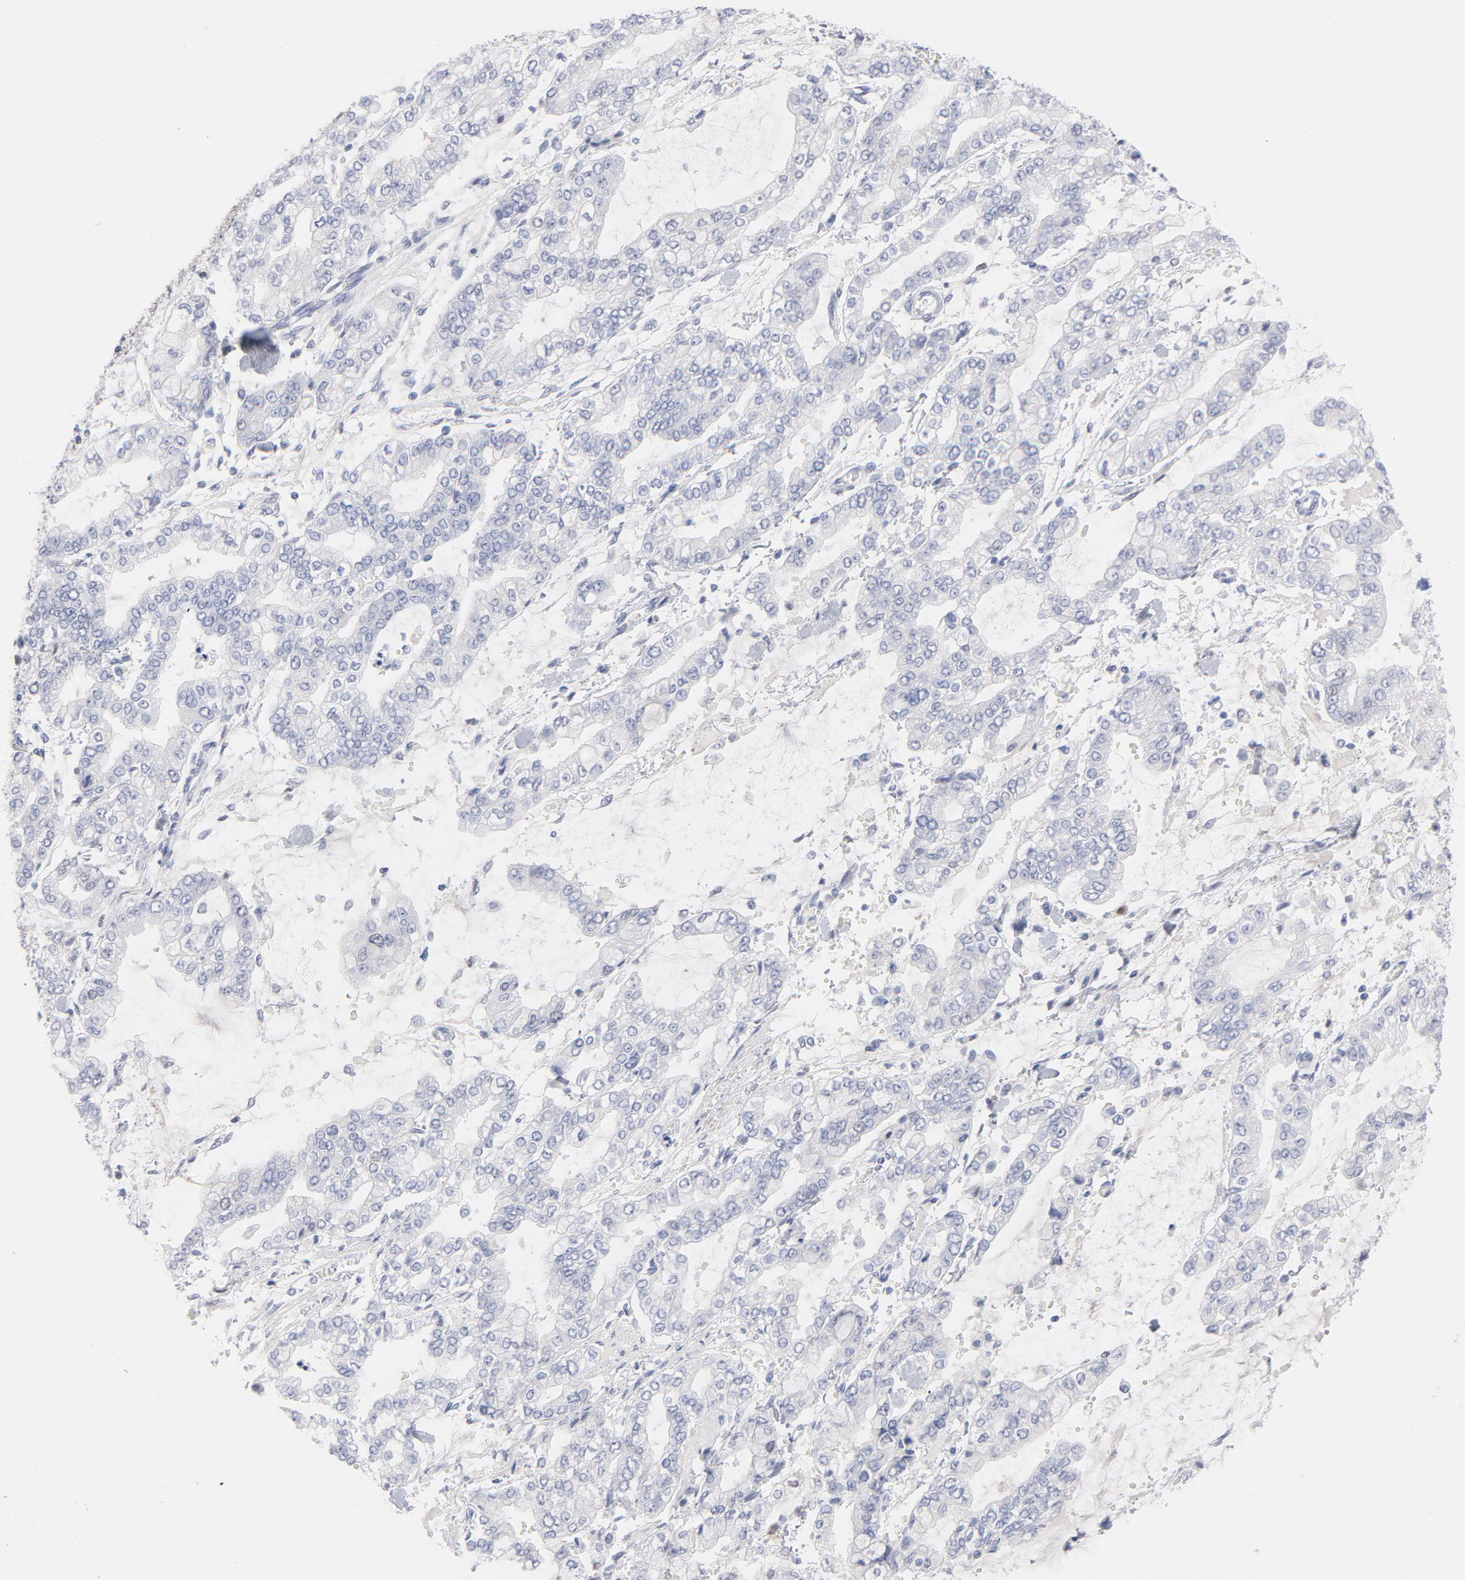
{"staining": {"intensity": "negative", "quantity": "none", "location": "none"}, "tissue": "stomach cancer", "cell_type": "Tumor cells", "image_type": "cancer", "snomed": [{"axis": "morphology", "description": "Normal tissue, NOS"}, {"axis": "morphology", "description": "Adenocarcinoma, NOS"}, {"axis": "topography", "description": "Stomach, upper"}, {"axis": "topography", "description": "Stomach"}], "caption": "Immunohistochemical staining of human stomach adenocarcinoma demonstrates no significant staining in tumor cells.", "gene": "MCM7", "patient": {"sex": "male", "age": 76}}